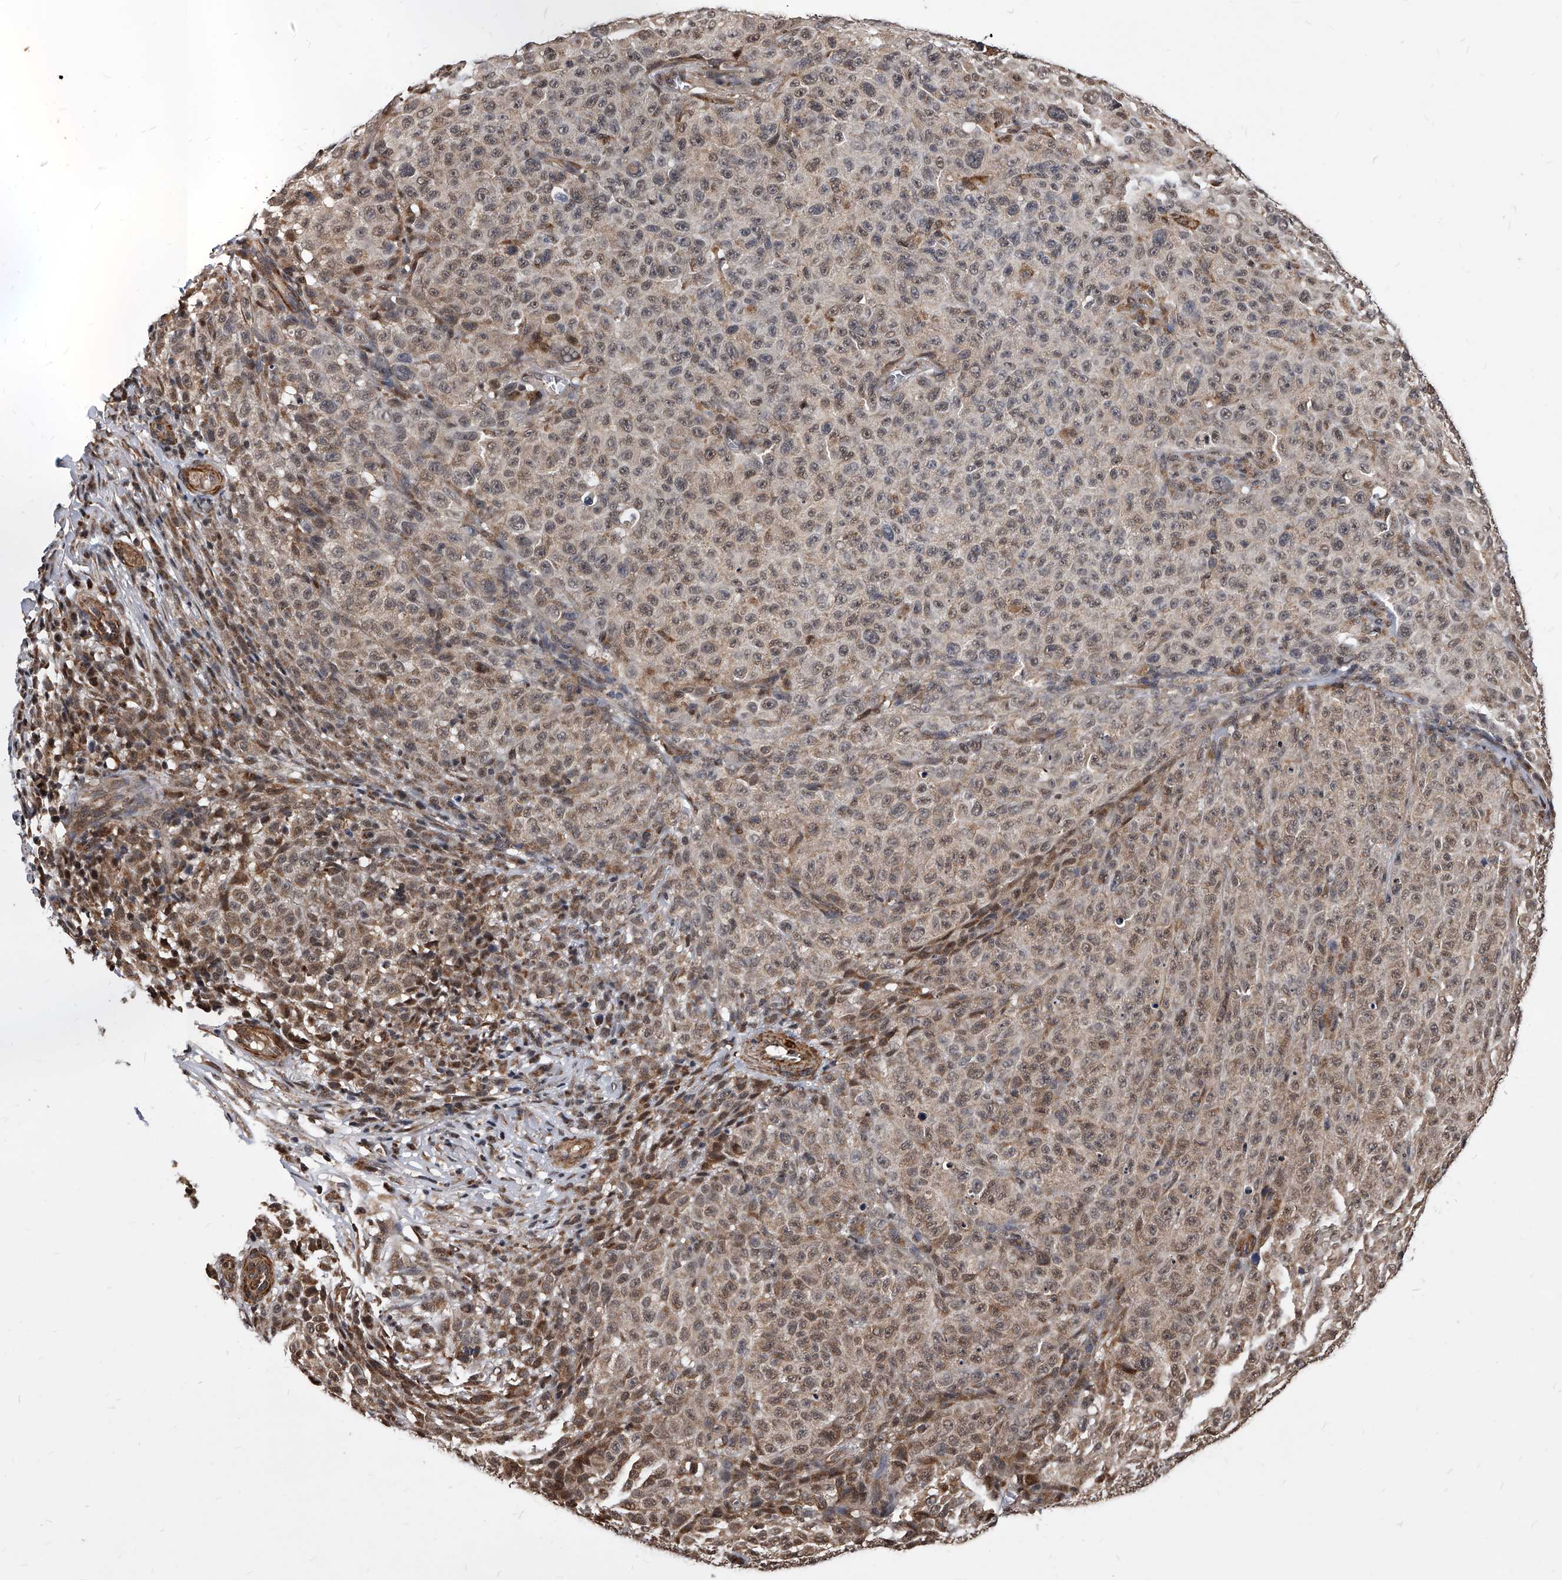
{"staining": {"intensity": "weak", "quantity": ">75%", "location": "cytoplasmic/membranous,nuclear"}, "tissue": "melanoma", "cell_type": "Tumor cells", "image_type": "cancer", "snomed": [{"axis": "morphology", "description": "Malignant melanoma, NOS"}, {"axis": "topography", "description": "Skin"}], "caption": "Weak cytoplasmic/membranous and nuclear positivity is seen in about >75% of tumor cells in melanoma. (Brightfield microscopy of DAB IHC at high magnification).", "gene": "DUSP22", "patient": {"sex": "female", "age": 82}}